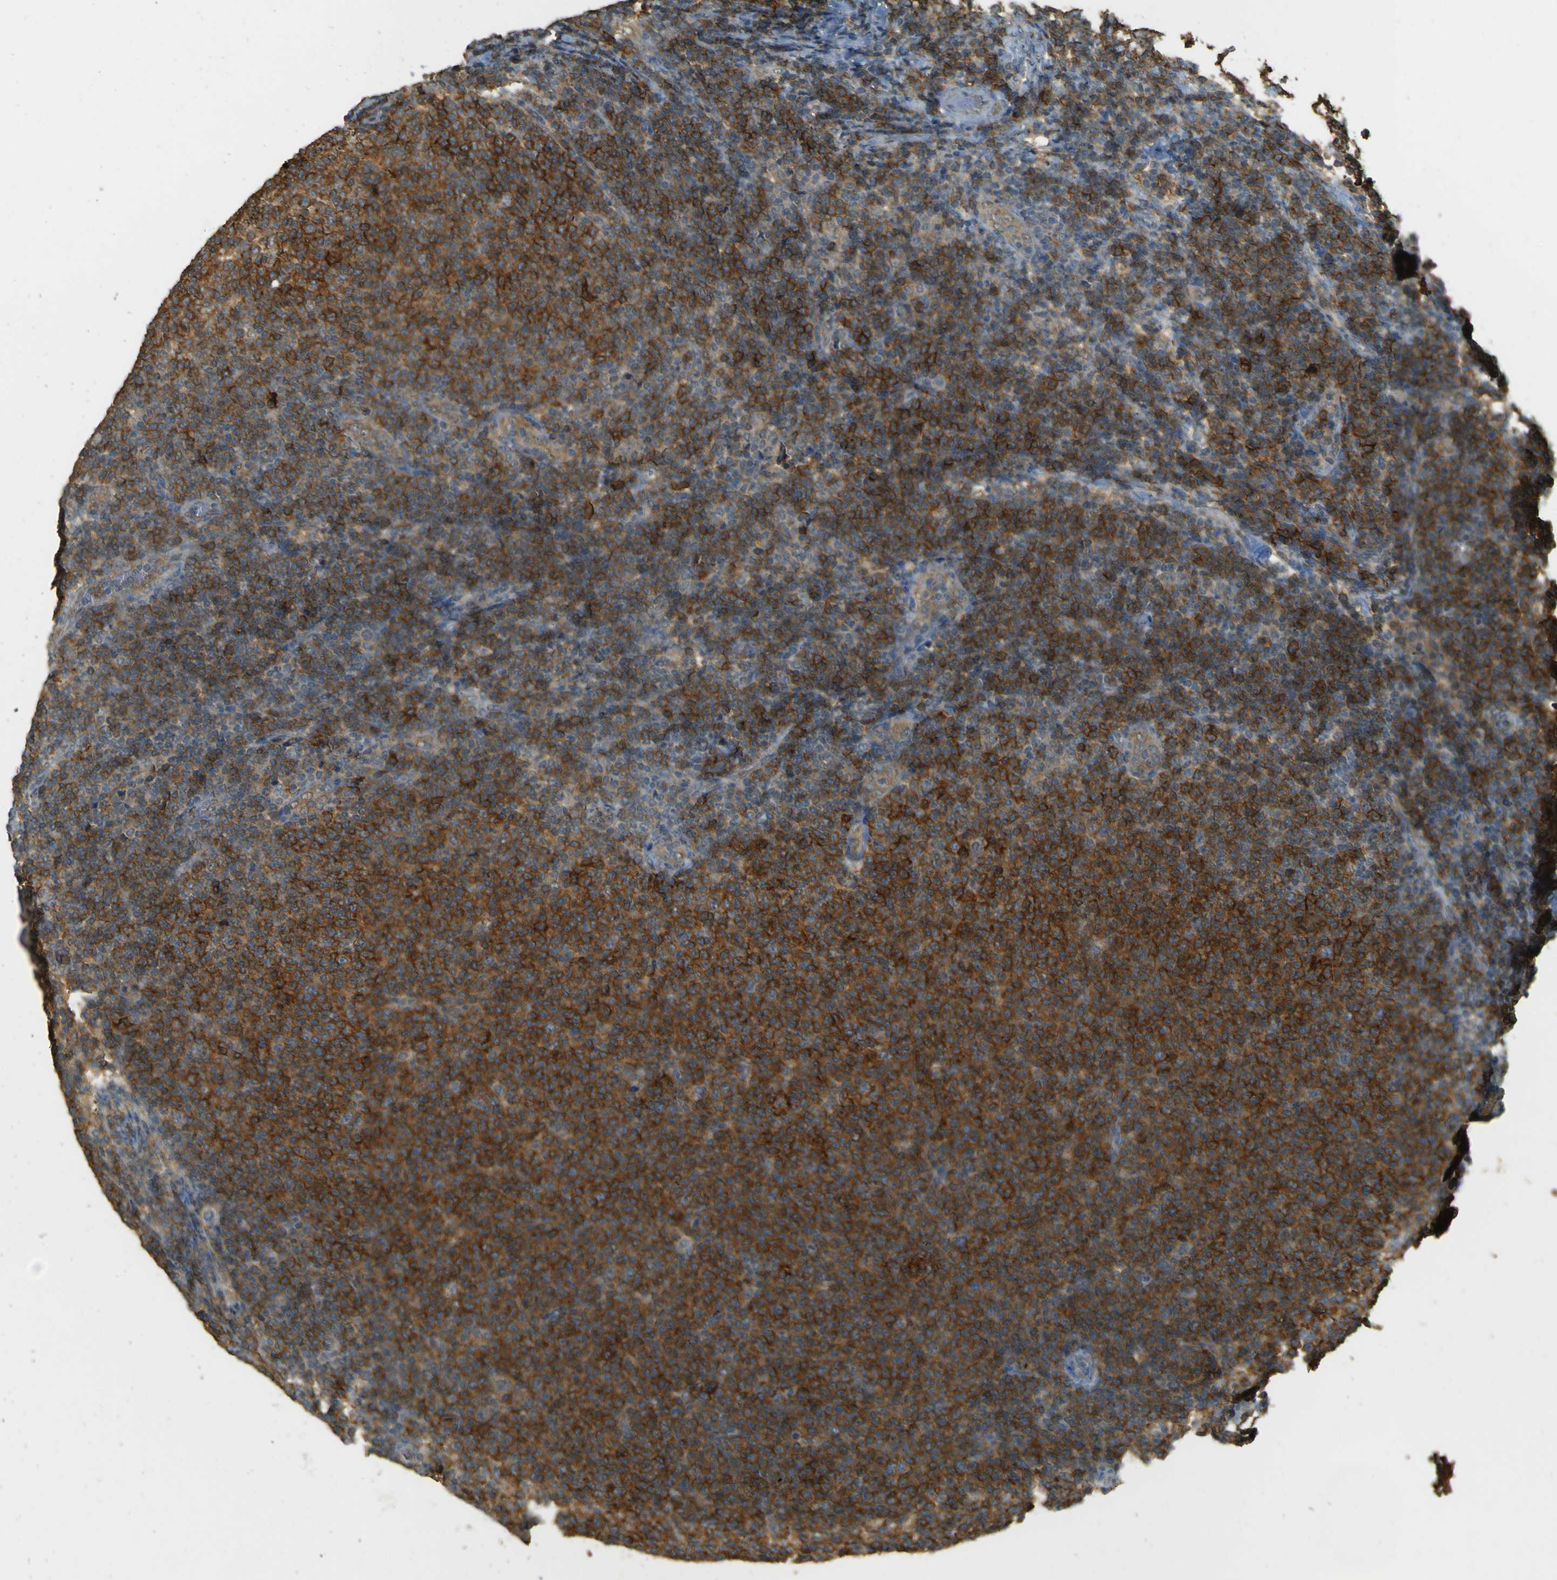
{"staining": {"intensity": "strong", "quantity": "25%-75%", "location": "cytoplasmic/membranous"}, "tissue": "lymphoma", "cell_type": "Tumor cells", "image_type": "cancer", "snomed": [{"axis": "morphology", "description": "Malignant lymphoma, non-Hodgkin's type, Low grade"}, {"axis": "topography", "description": "Lymph node"}], "caption": "Brown immunohistochemical staining in human lymphoma displays strong cytoplasmic/membranous staining in approximately 25%-75% of tumor cells.", "gene": "GOLGA1", "patient": {"sex": "male", "age": 66}}